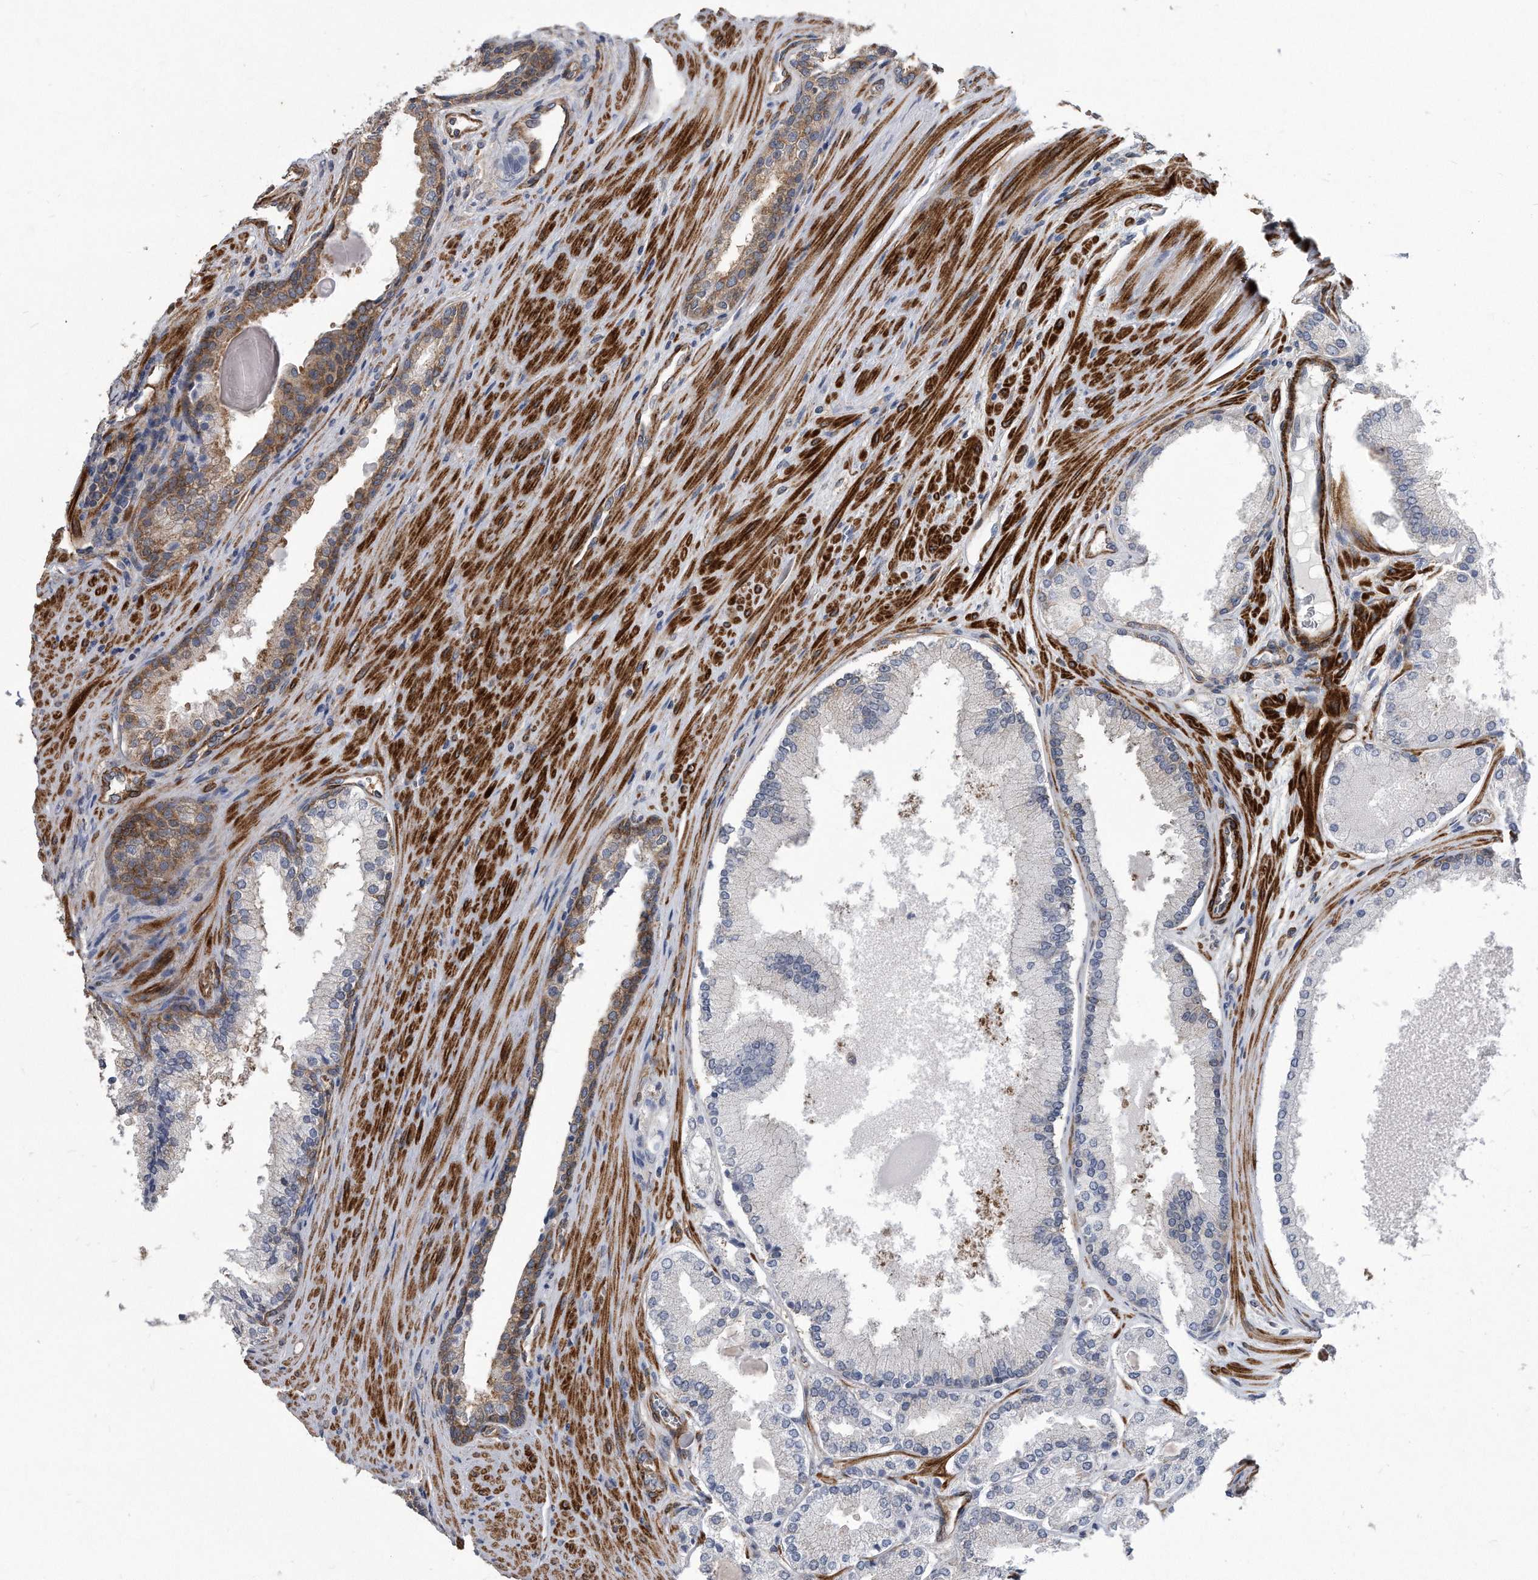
{"staining": {"intensity": "negative", "quantity": "none", "location": "none"}, "tissue": "prostate cancer", "cell_type": "Tumor cells", "image_type": "cancer", "snomed": [{"axis": "morphology", "description": "Adenocarcinoma, High grade"}, {"axis": "topography", "description": "Prostate"}], "caption": "Immunohistochemistry histopathology image of prostate cancer (adenocarcinoma (high-grade)) stained for a protein (brown), which reveals no expression in tumor cells. Brightfield microscopy of immunohistochemistry (IHC) stained with DAB (3,3'-diaminobenzidine) (brown) and hematoxylin (blue), captured at high magnification.", "gene": "EIF2B4", "patient": {"sex": "male", "age": 60}}